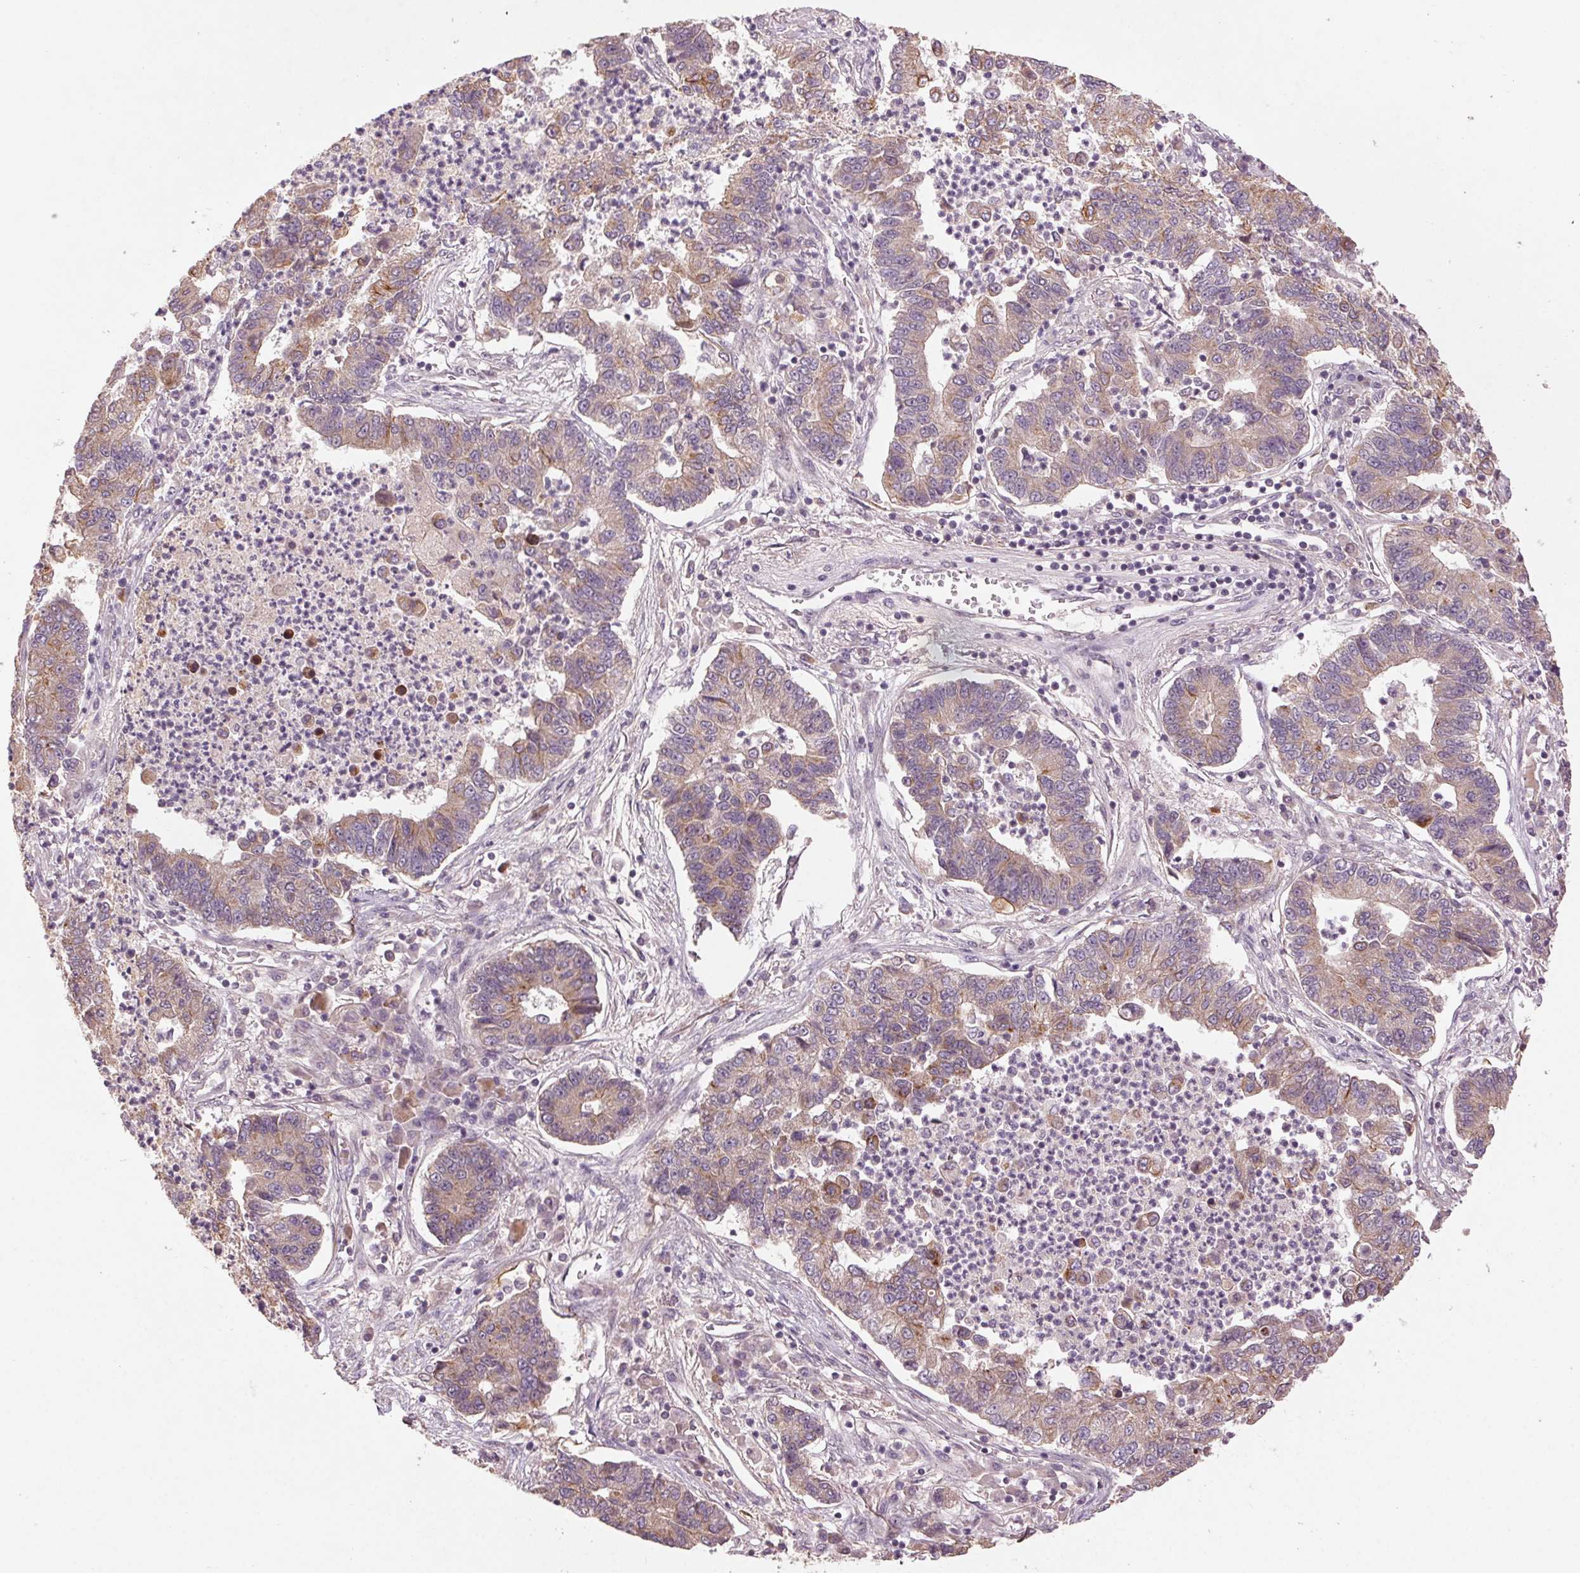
{"staining": {"intensity": "weak", "quantity": ">75%", "location": "cytoplasmic/membranous"}, "tissue": "lung cancer", "cell_type": "Tumor cells", "image_type": "cancer", "snomed": [{"axis": "morphology", "description": "Adenocarcinoma, NOS"}, {"axis": "topography", "description": "Lung"}], "caption": "The micrograph shows immunohistochemical staining of lung cancer (adenocarcinoma). There is weak cytoplasmic/membranous expression is appreciated in about >75% of tumor cells. The staining was performed using DAB, with brown indicating positive protein expression. Nuclei are stained blue with hematoxylin.", "gene": "SMLR1", "patient": {"sex": "female", "age": 57}}